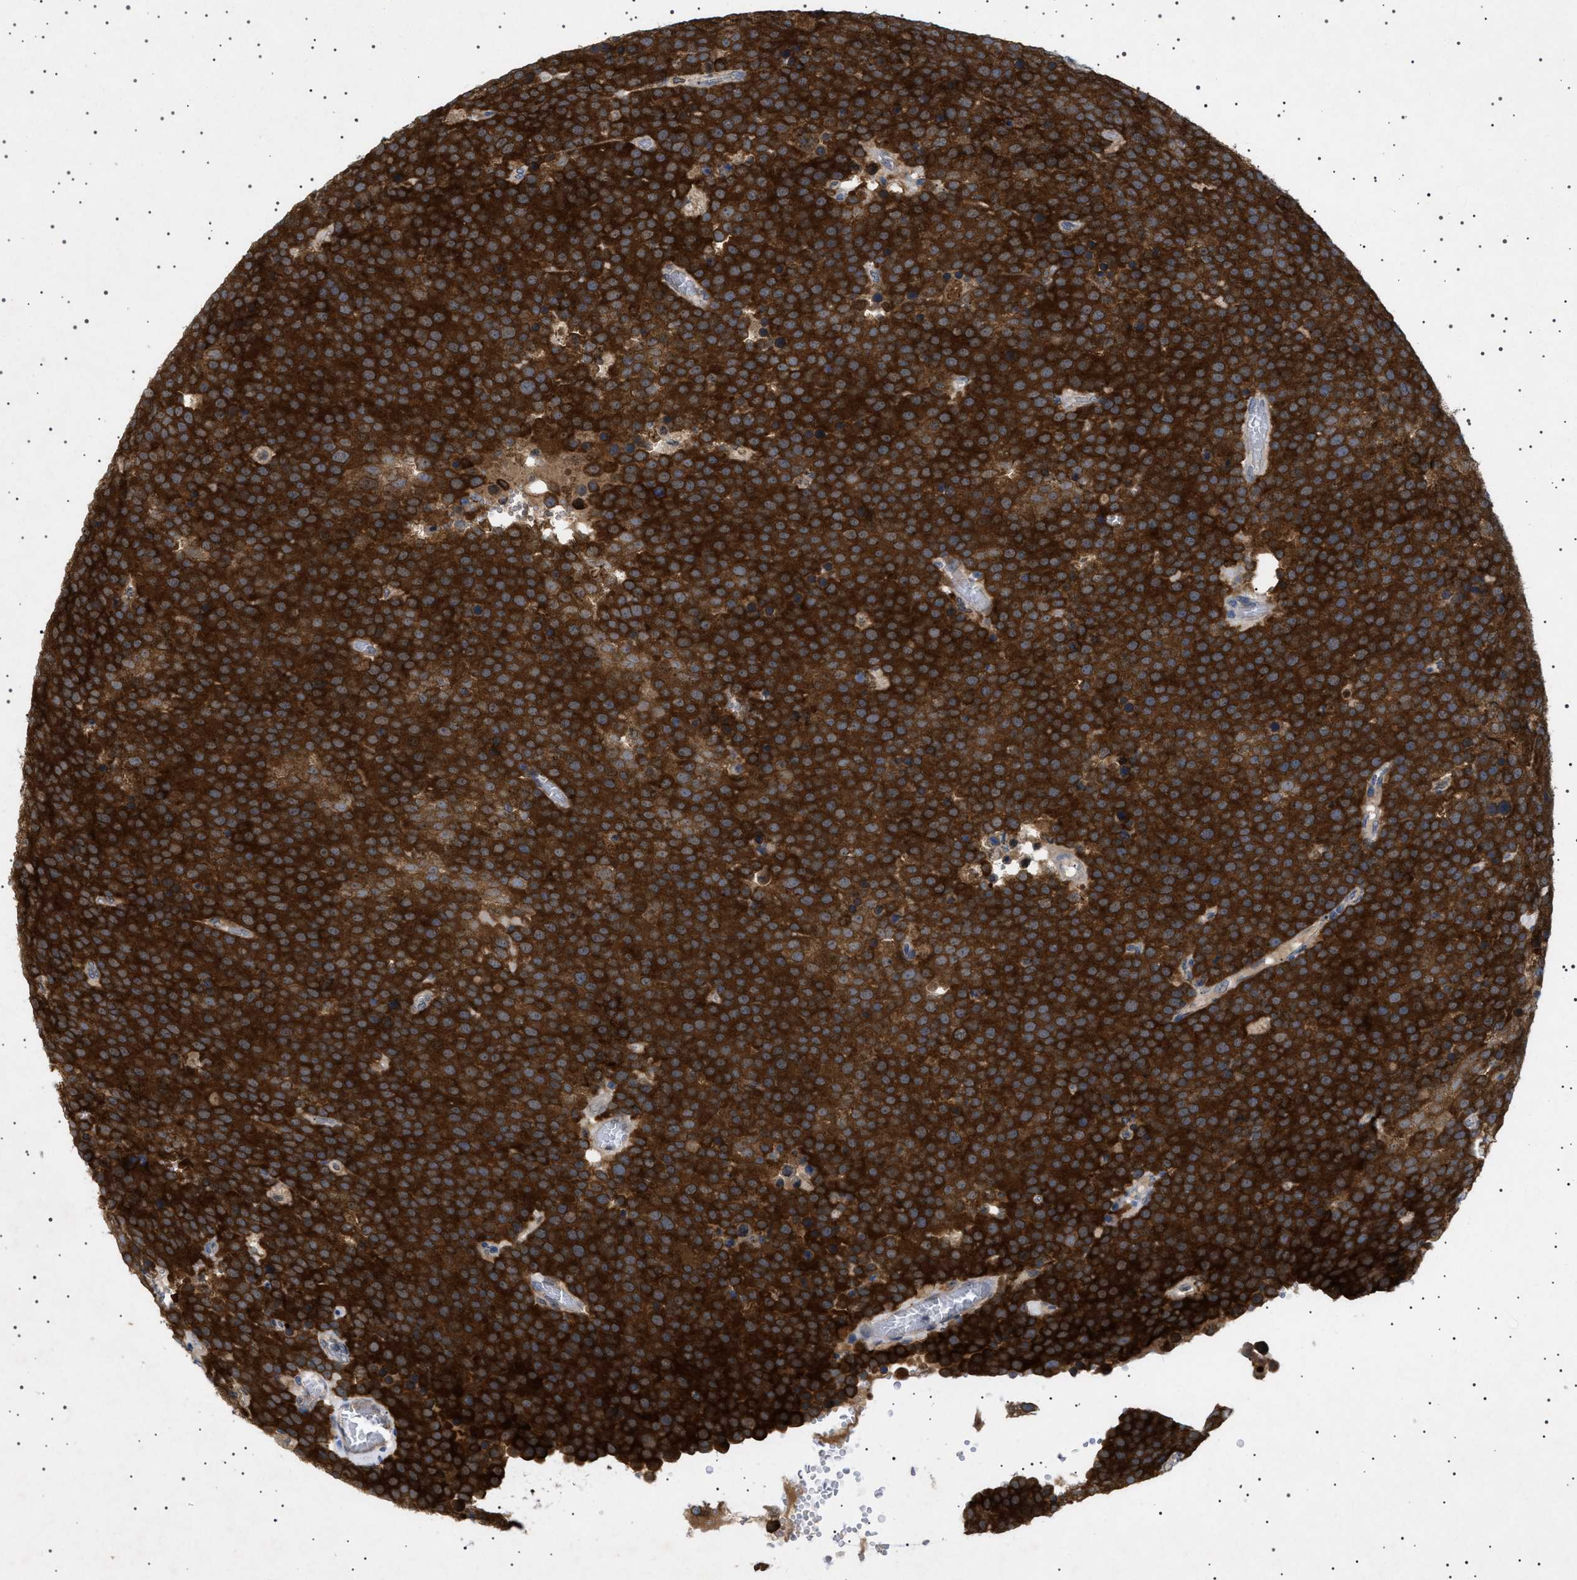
{"staining": {"intensity": "strong", "quantity": ">75%", "location": "cytoplasmic/membranous"}, "tissue": "testis cancer", "cell_type": "Tumor cells", "image_type": "cancer", "snomed": [{"axis": "morphology", "description": "Normal tissue, NOS"}, {"axis": "morphology", "description": "Seminoma, NOS"}, {"axis": "topography", "description": "Testis"}], "caption": "Immunohistochemical staining of testis seminoma shows high levels of strong cytoplasmic/membranous protein staining in about >75% of tumor cells.", "gene": "NUP93", "patient": {"sex": "male", "age": 71}}